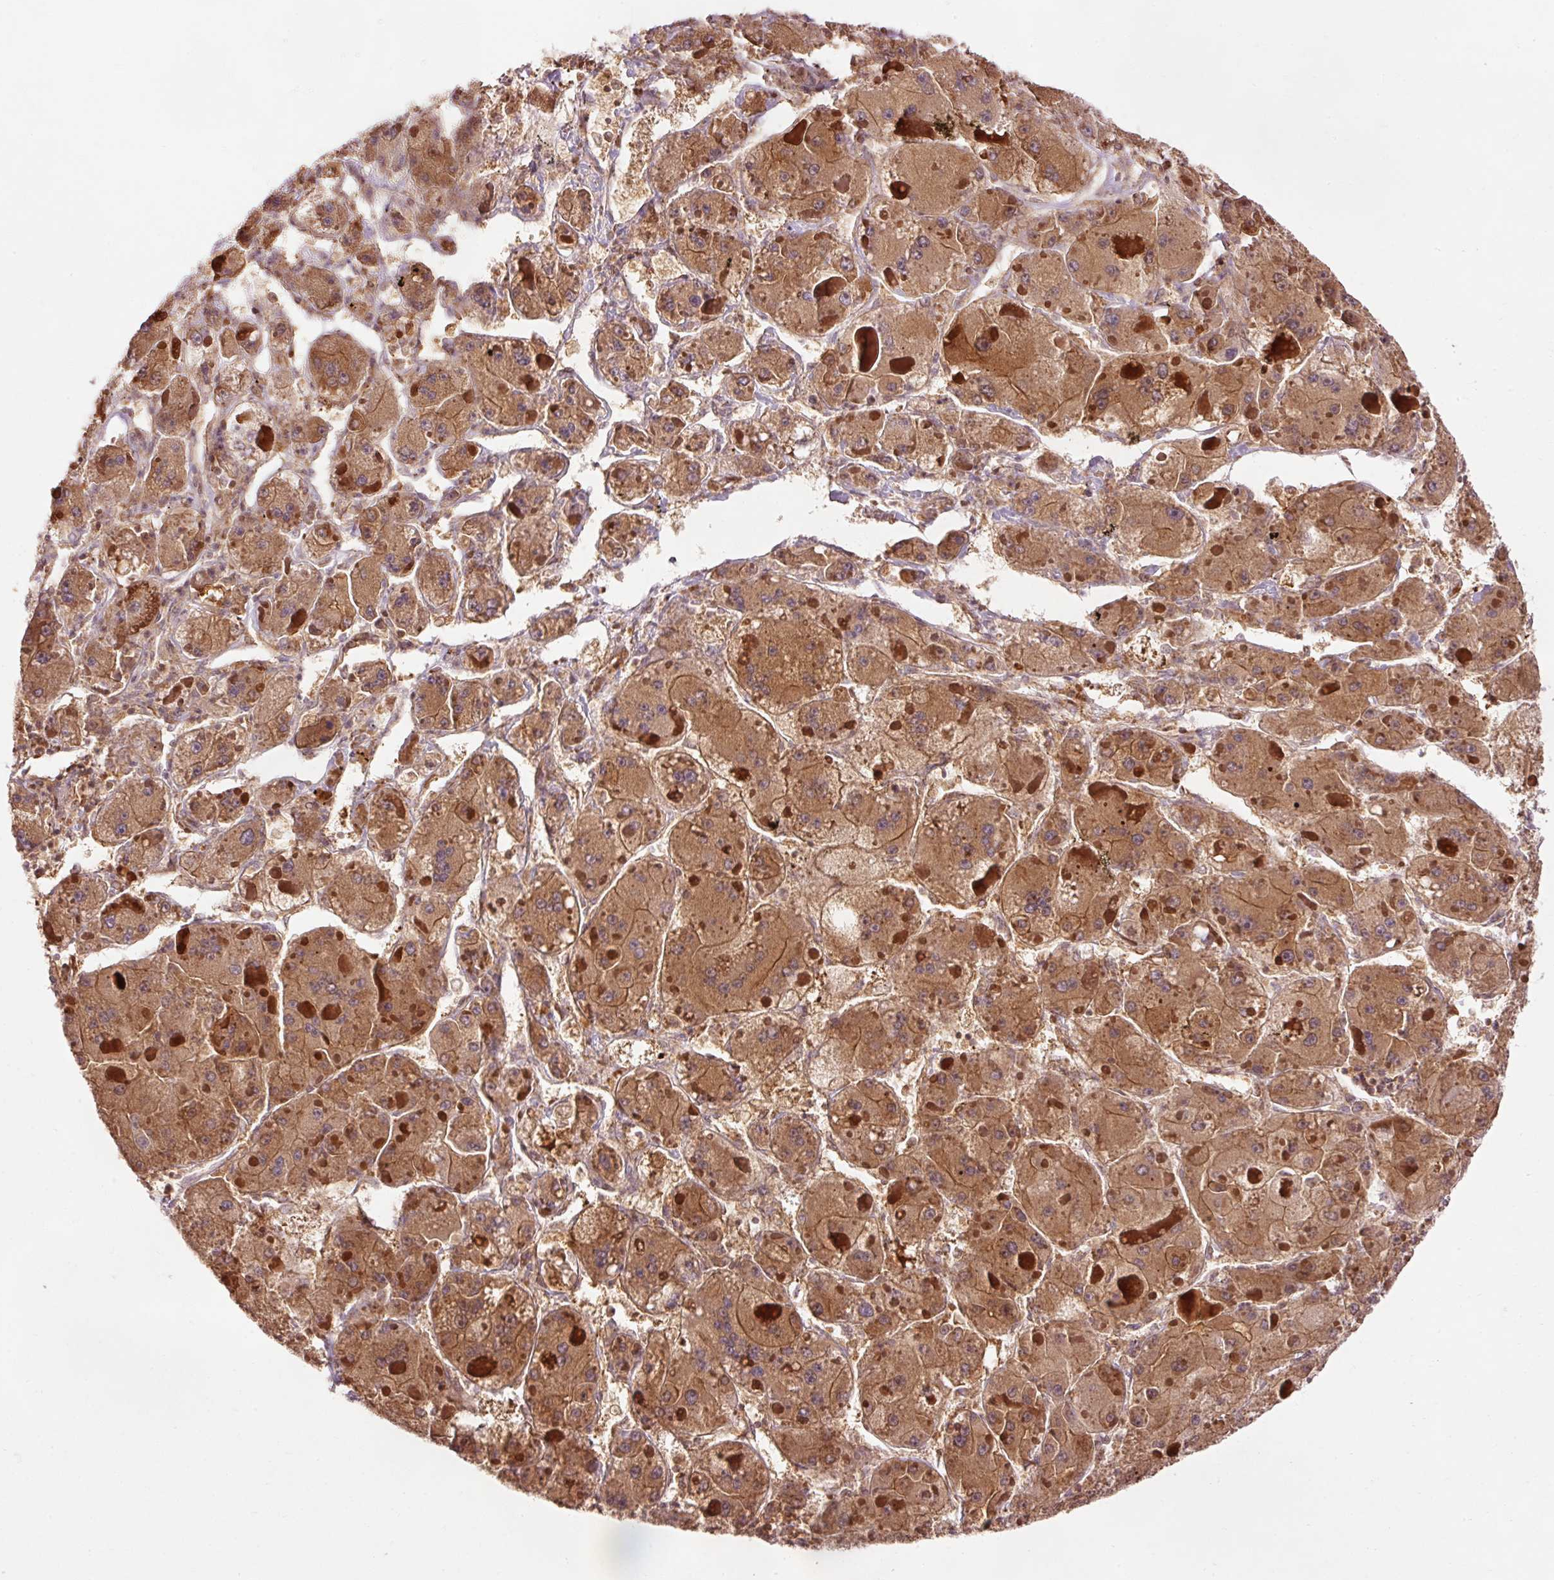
{"staining": {"intensity": "moderate", "quantity": ">75%", "location": "cytoplasmic/membranous"}, "tissue": "liver cancer", "cell_type": "Tumor cells", "image_type": "cancer", "snomed": [{"axis": "morphology", "description": "Carcinoma, Hepatocellular, NOS"}, {"axis": "topography", "description": "Liver"}], "caption": "A brown stain highlights moderate cytoplasmic/membranous positivity of a protein in human hepatocellular carcinoma (liver) tumor cells. (DAB IHC, brown staining for protein, blue staining for nuclei).", "gene": "PDAP1", "patient": {"sex": "female", "age": 73}}